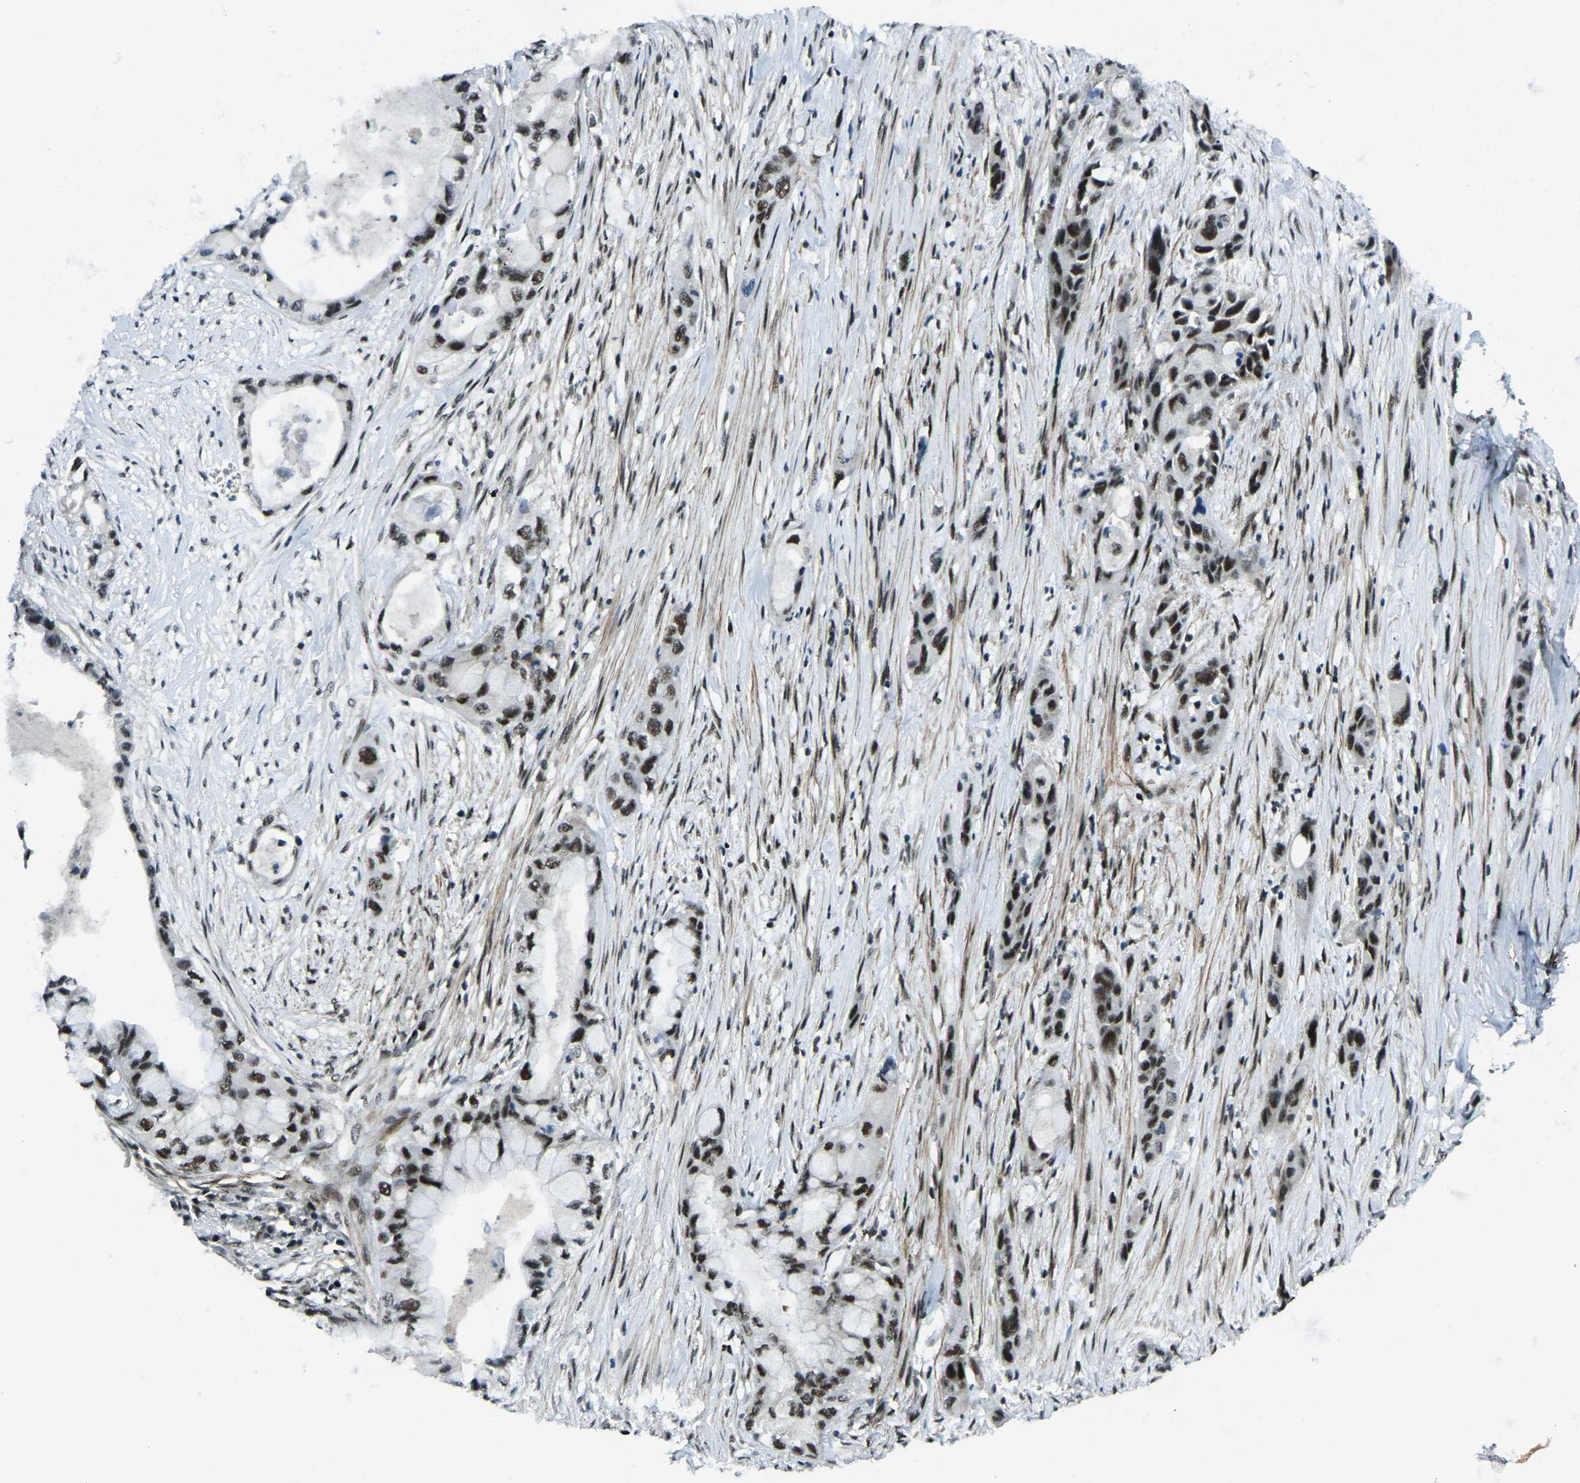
{"staining": {"intensity": "strong", "quantity": ">75%", "location": "nuclear"}, "tissue": "pancreatic cancer", "cell_type": "Tumor cells", "image_type": "cancer", "snomed": [{"axis": "morphology", "description": "Adenocarcinoma, NOS"}, {"axis": "topography", "description": "Pancreas"}], "caption": "Approximately >75% of tumor cells in pancreatic cancer (adenocarcinoma) display strong nuclear protein positivity as visualized by brown immunohistochemical staining.", "gene": "PRCC", "patient": {"sex": "male", "age": 53}}